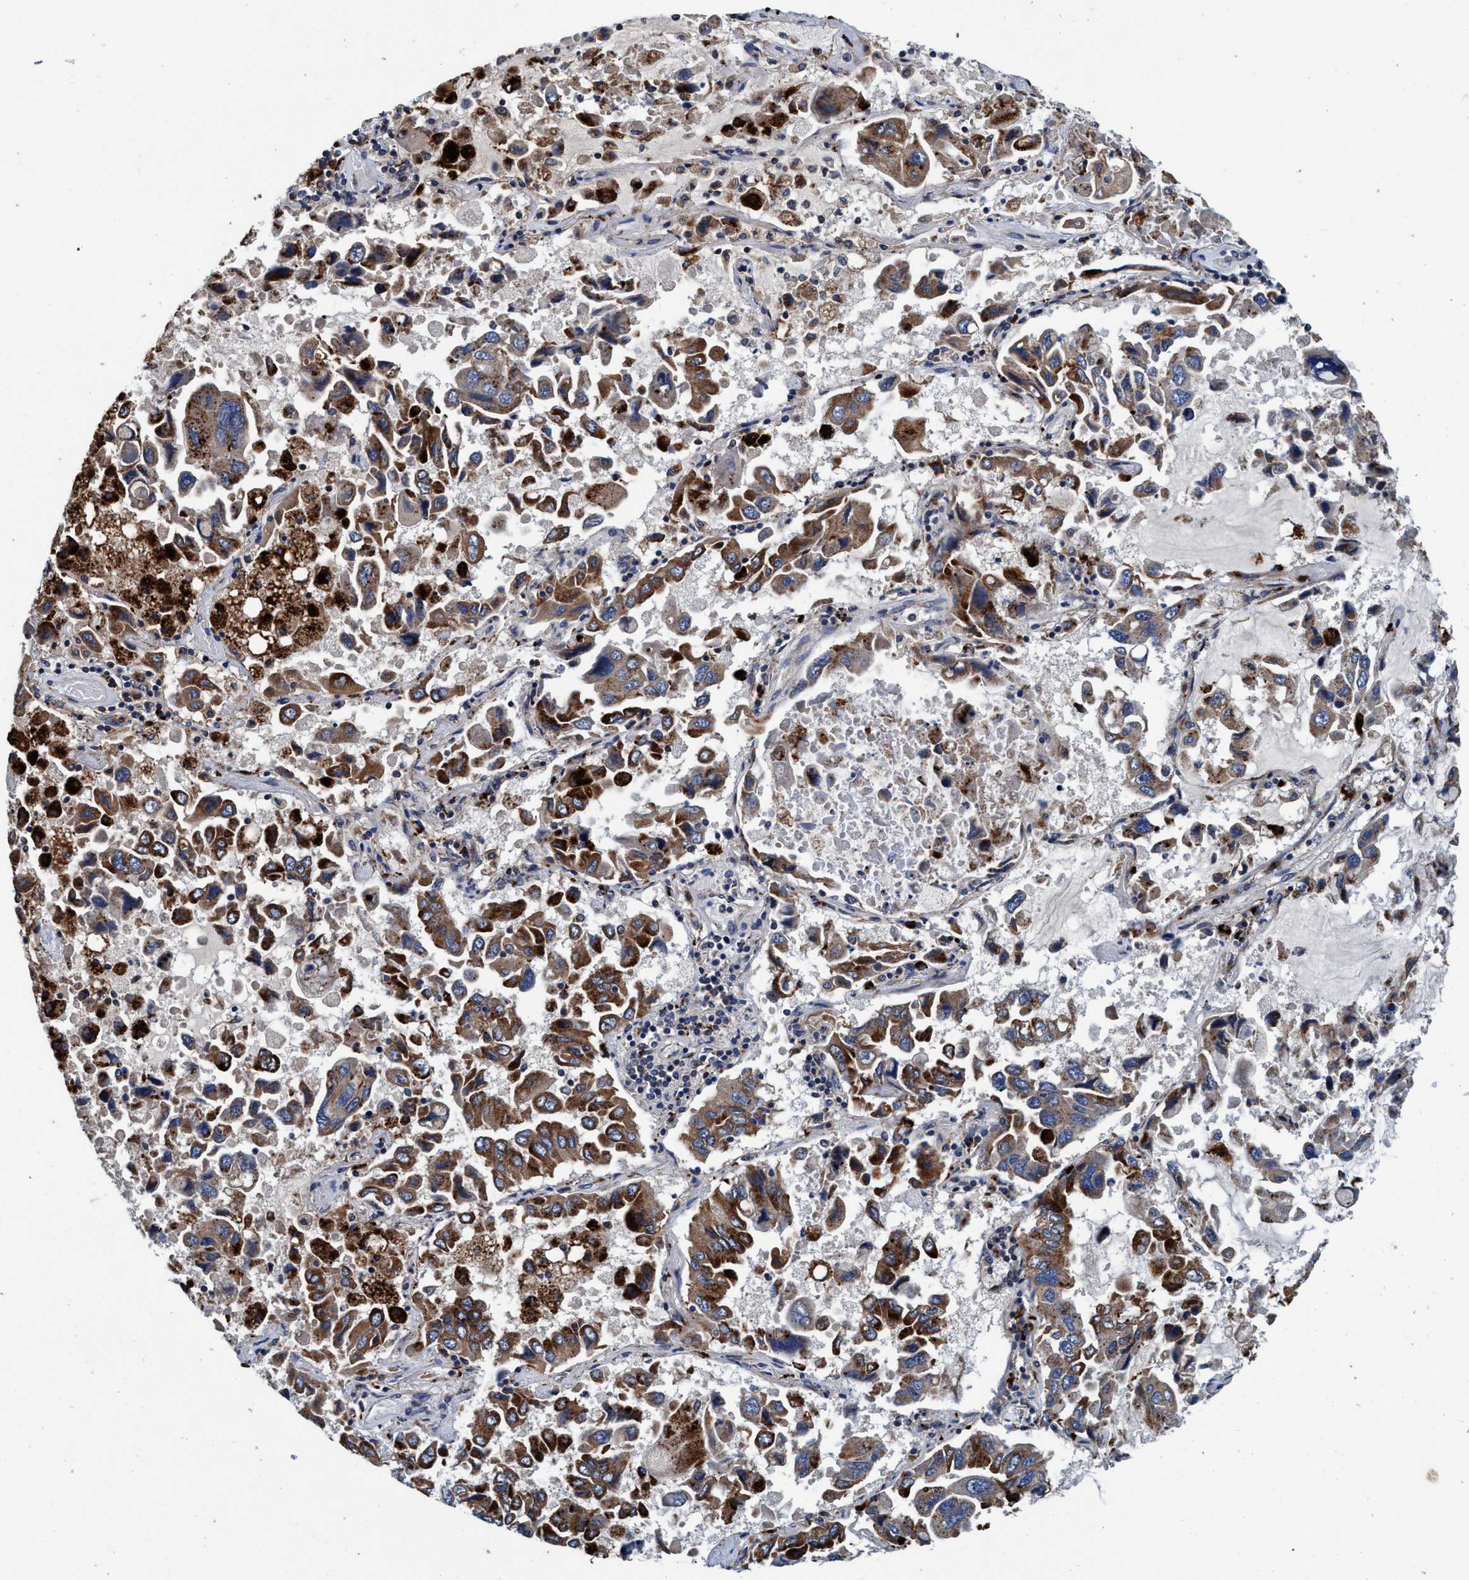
{"staining": {"intensity": "strong", "quantity": ">75%", "location": "cytoplasmic/membranous"}, "tissue": "lung cancer", "cell_type": "Tumor cells", "image_type": "cancer", "snomed": [{"axis": "morphology", "description": "Adenocarcinoma, NOS"}, {"axis": "topography", "description": "Lung"}], "caption": "The histopathology image reveals a brown stain indicating the presence of a protein in the cytoplasmic/membranous of tumor cells in lung cancer (adenocarcinoma).", "gene": "ENDOG", "patient": {"sex": "male", "age": 64}}